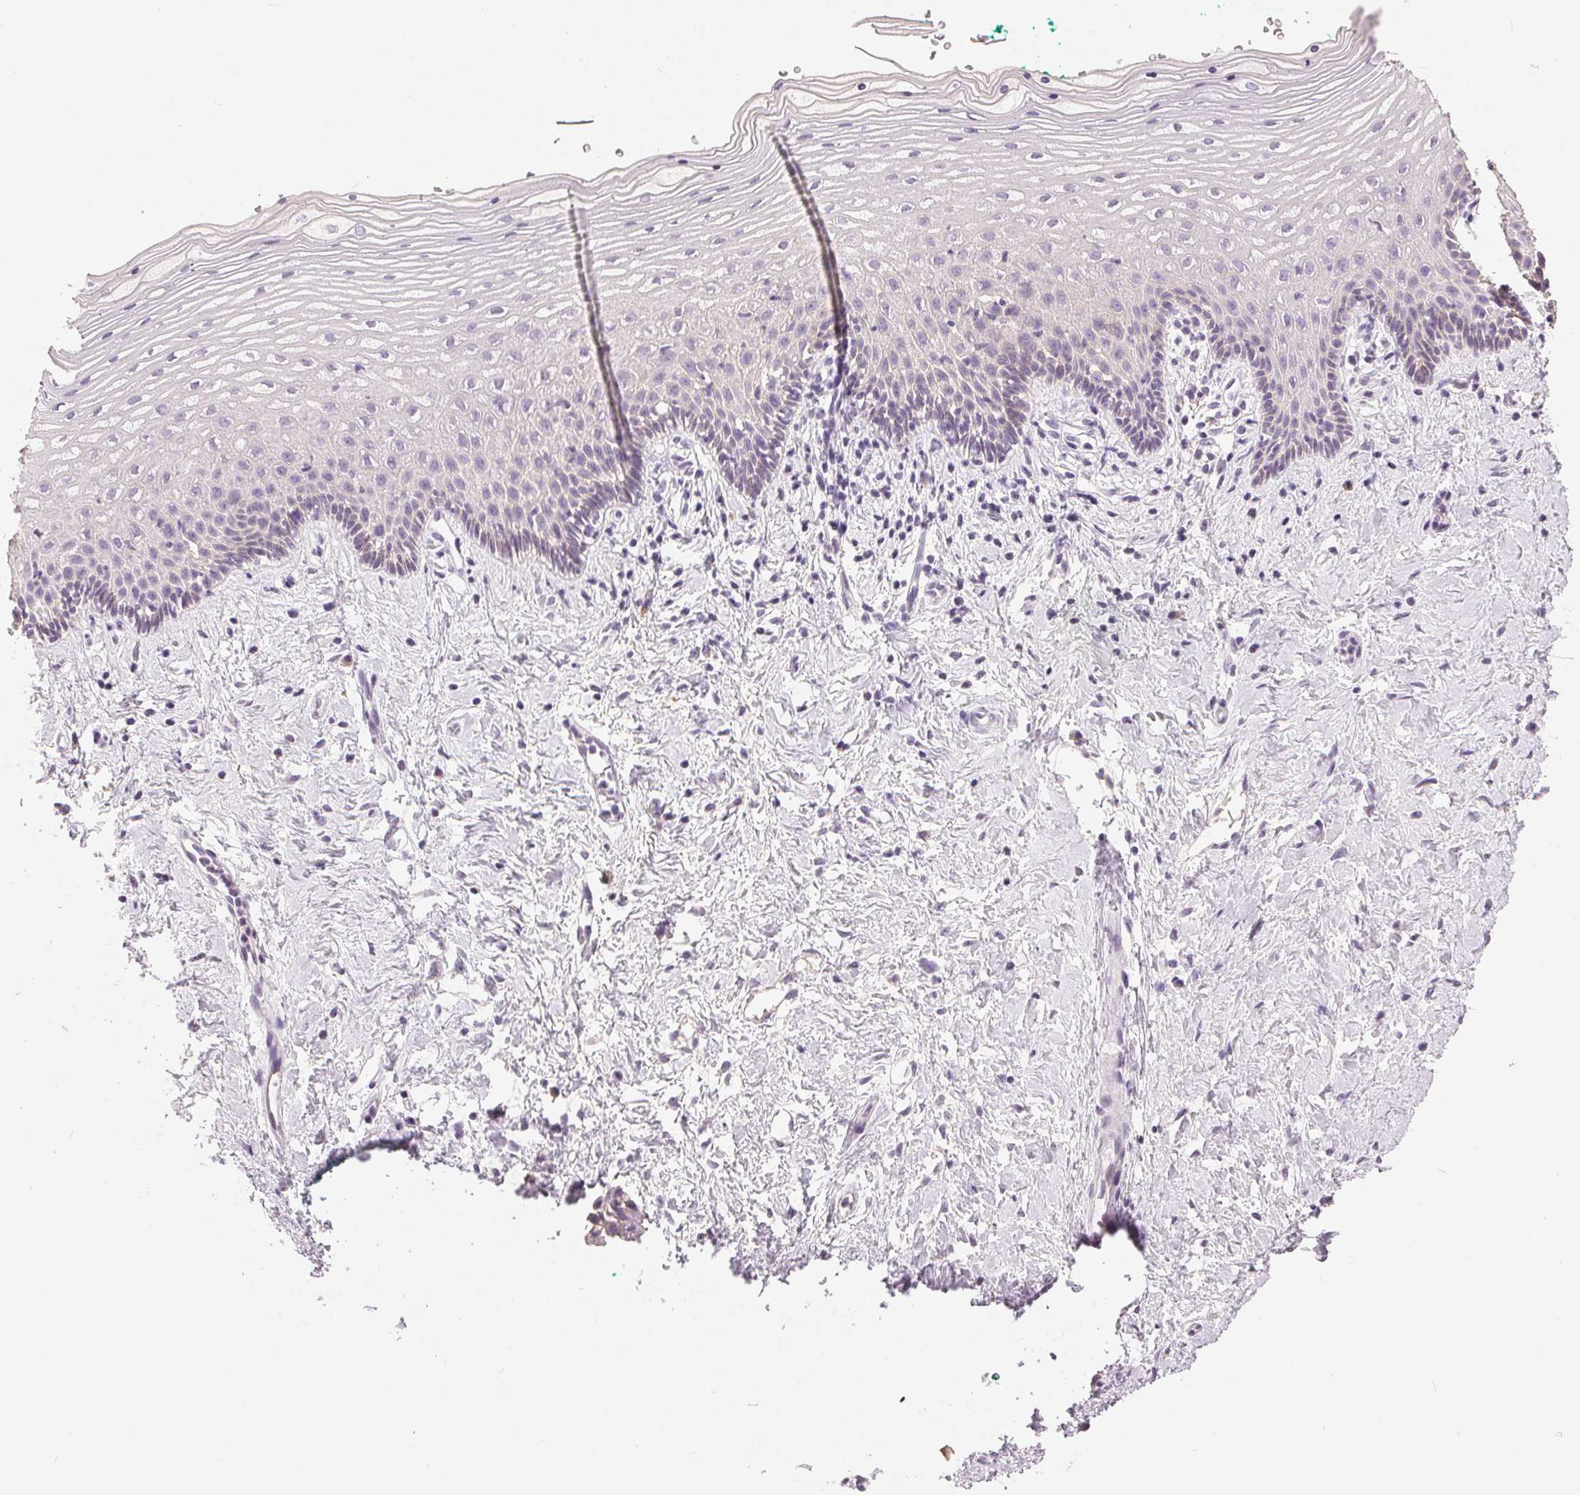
{"staining": {"intensity": "negative", "quantity": "none", "location": "none"}, "tissue": "vagina", "cell_type": "Squamous epithelial cells", "image_type": "normal", "snomed": [{"axis": "morphology", "description": "Normal tissue, NOS"}, {"axis": "topography", "description": "Vagina"}], "caption": "Vagina stained for a protein using immunohistochemistry demonstrates no expression squamous epithelial cells.", "gene": "DSG3", "patient": {"sex": "female", "age": 42}}